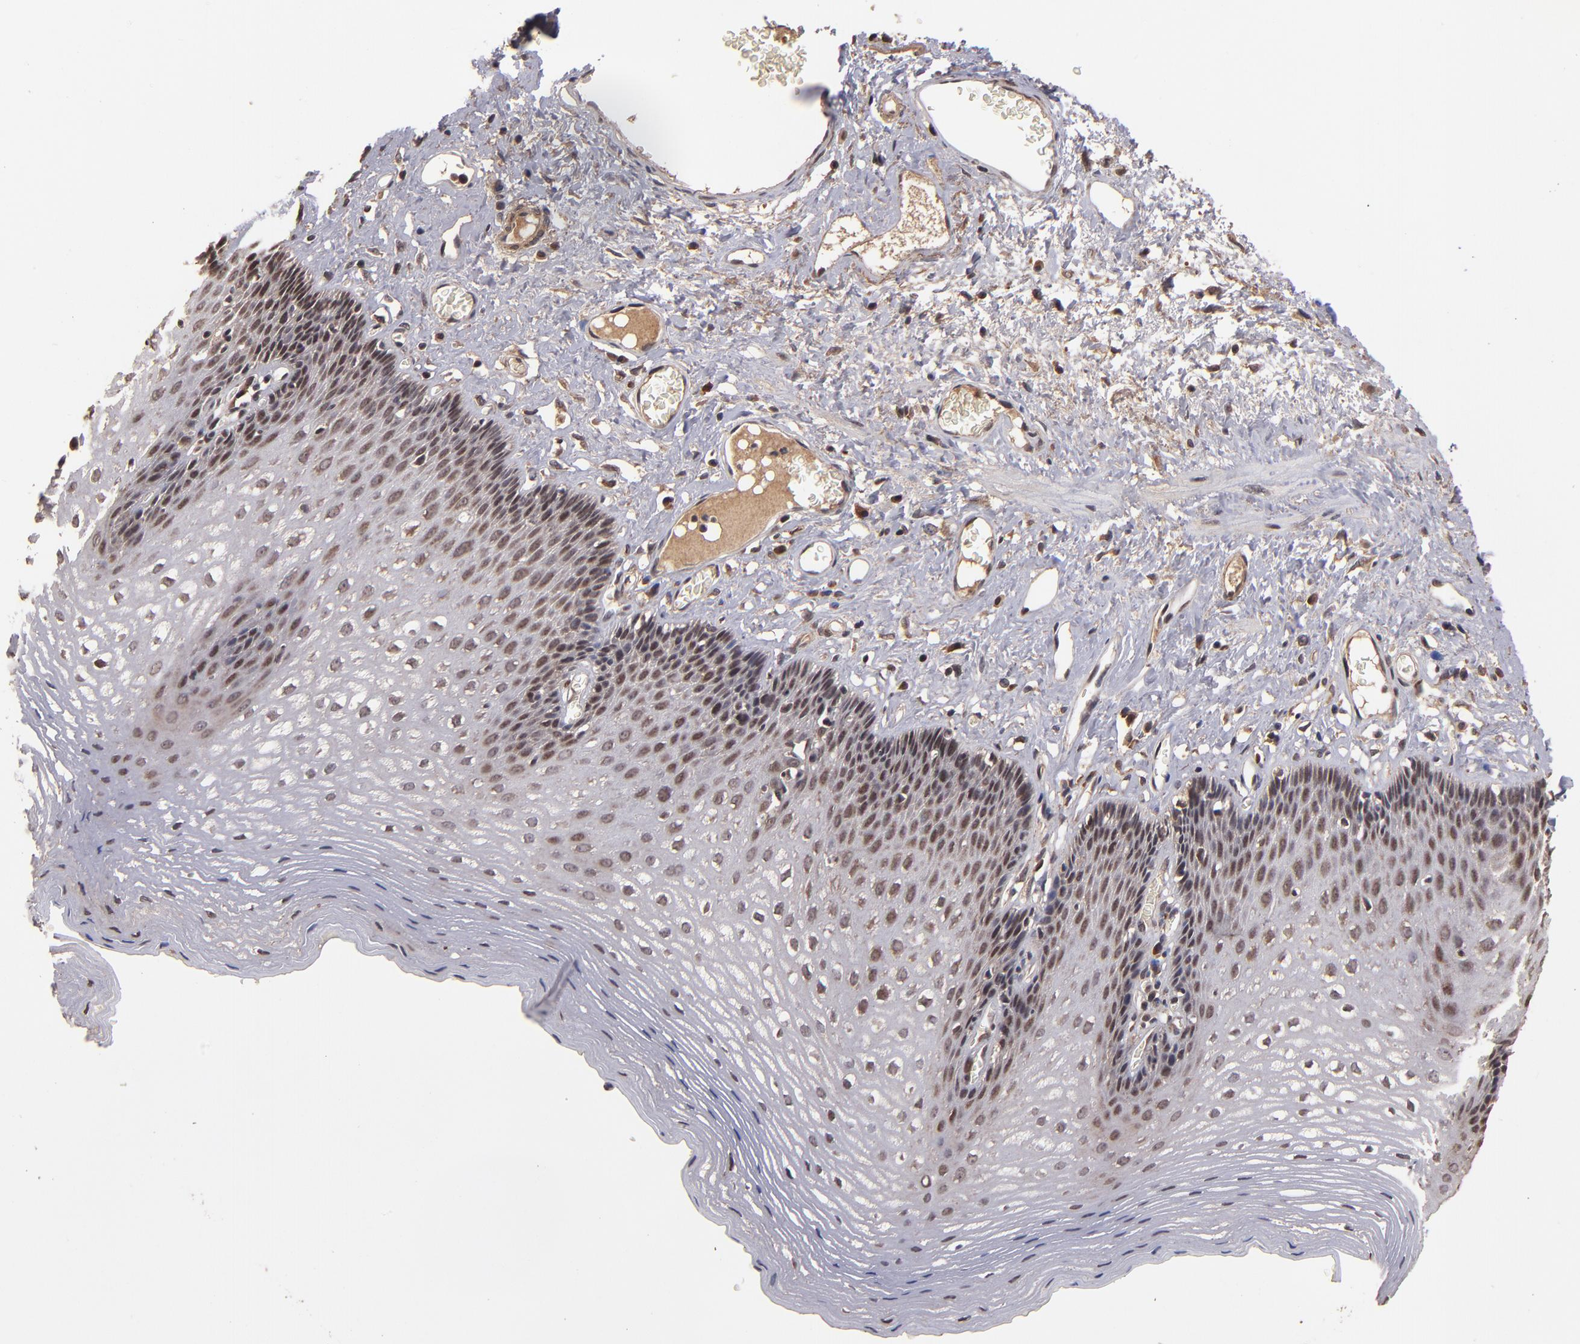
{"staining": {"intensity": "moderate", "quantity": "25%-75%", "location": "nuclear"}, "tissue": "esophagus", "cell_type": "Squamous epithelial cells", "image_type": "normal", "snomed": [{"axis": "morphology", "description": "Normal tissue, NOS"}, {"axis": "topography", "description": "Esophagus"}], "caption": "Approximately 25%-75% of squamous epithelial cells in normal human esophagus exhibit moderate nuclear protein positivity as visualized by brown immunohistochemical staining.", "gene": "NFE2L2", "patient": {"sex": "female", "age": 70}}